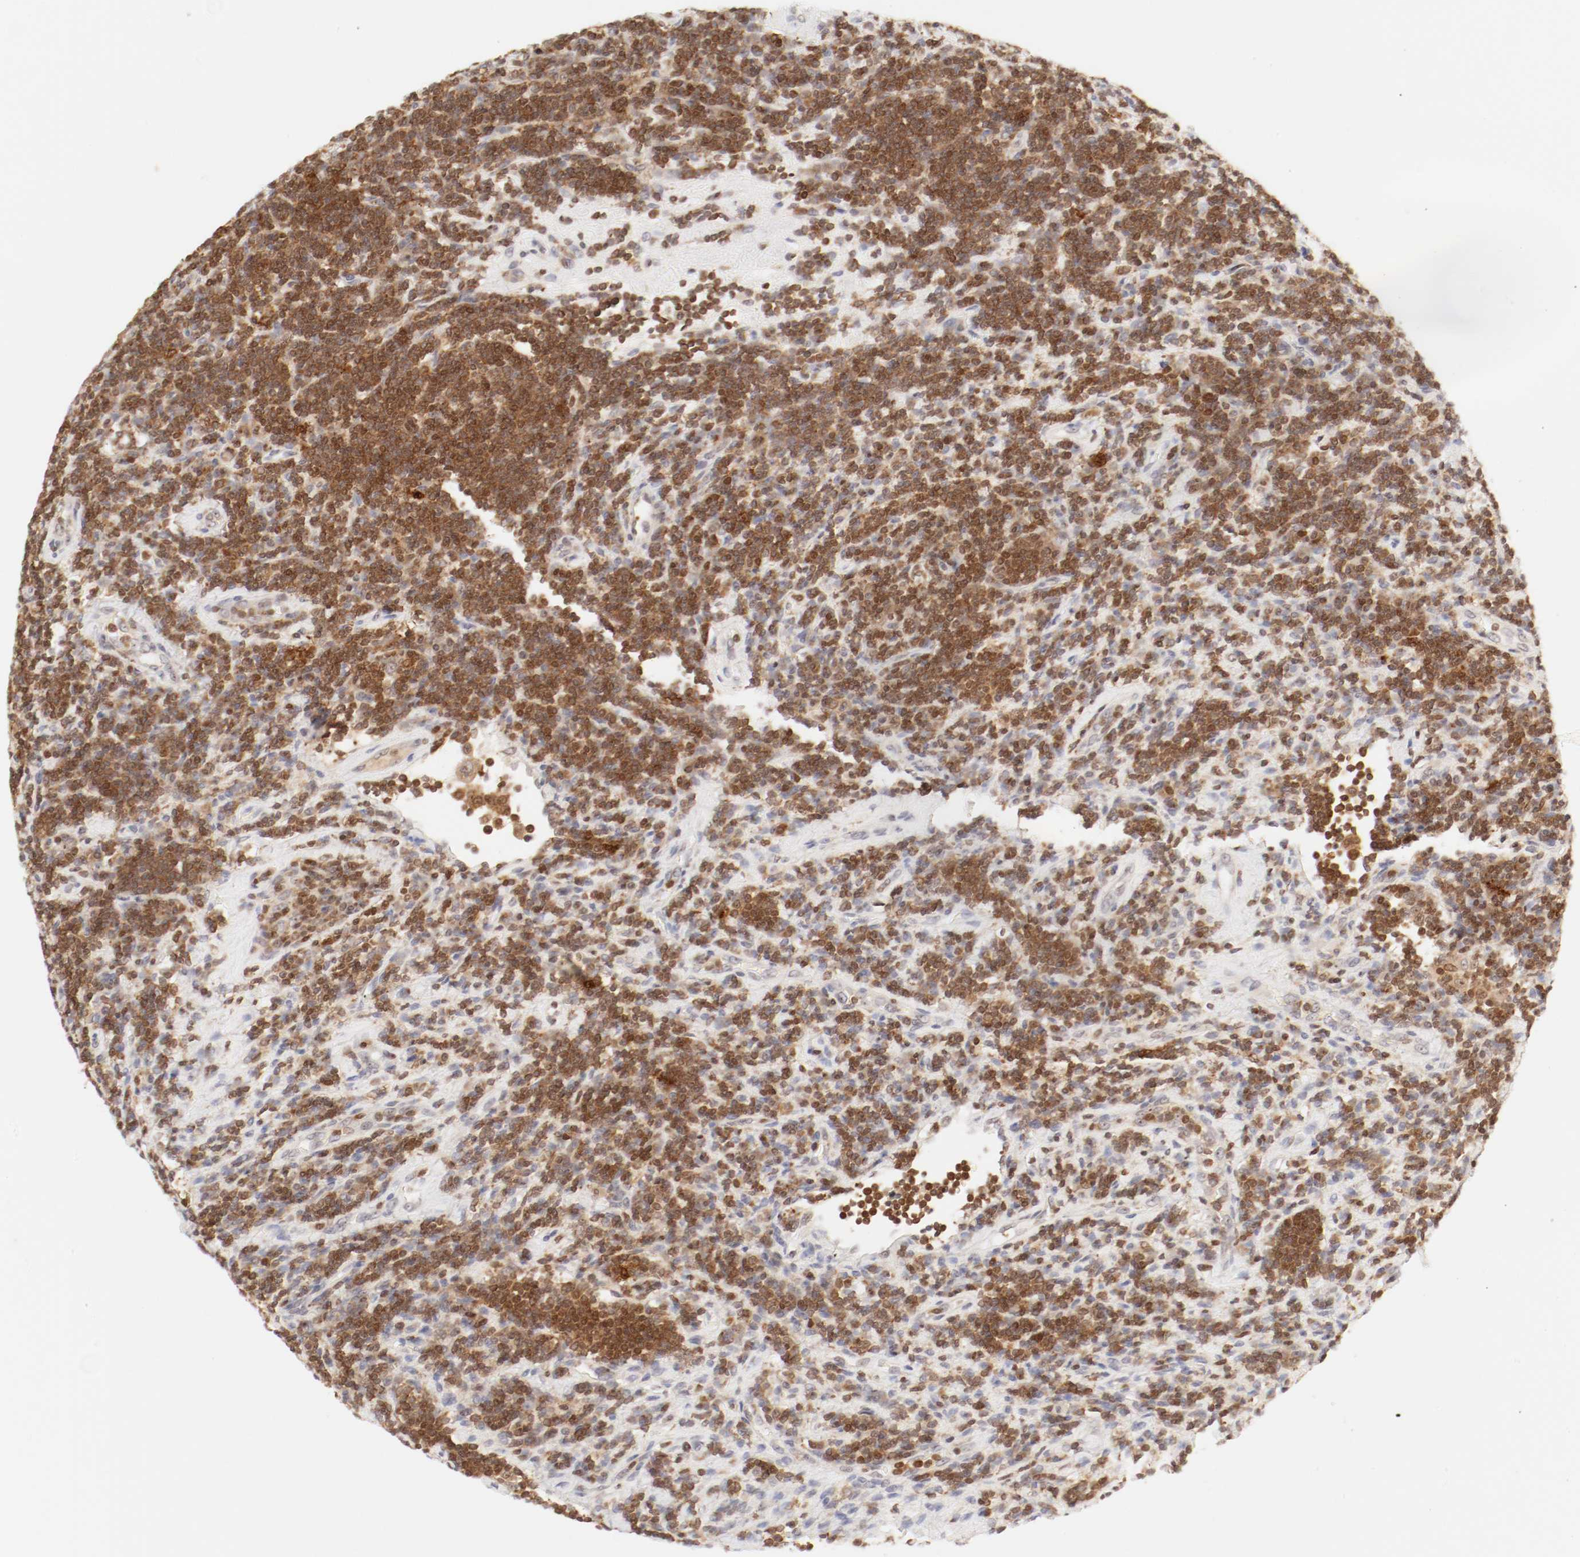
{"staining": {"intensity": "strong", "quantity": ">75%", "location": "cytoplasmic/membranous,nuclear"}, "tissue": "lymphoma", "cell_type": "Tumor cells", "image_type": "cancer", "snomed": [{"axis": "morphology", "description": "Malignant lymphoma, non-Hodgkin's type, Low grade"}, {"axis": "topography", "description": "Lymph node"}], "caption": "A high-resolution photomicrograph shows IHC staining of malignant lymphoma, non-Hodgkin's type (low-grade), which reveals strong cytoplasmic/membranous and nuclear positivity in about >75% of tumor cells. (brown staining indicates protein expression, while blue staining denotes nuclei).", "gene": "KIF2A", "patient": {"sex": "male", "age": 70}}